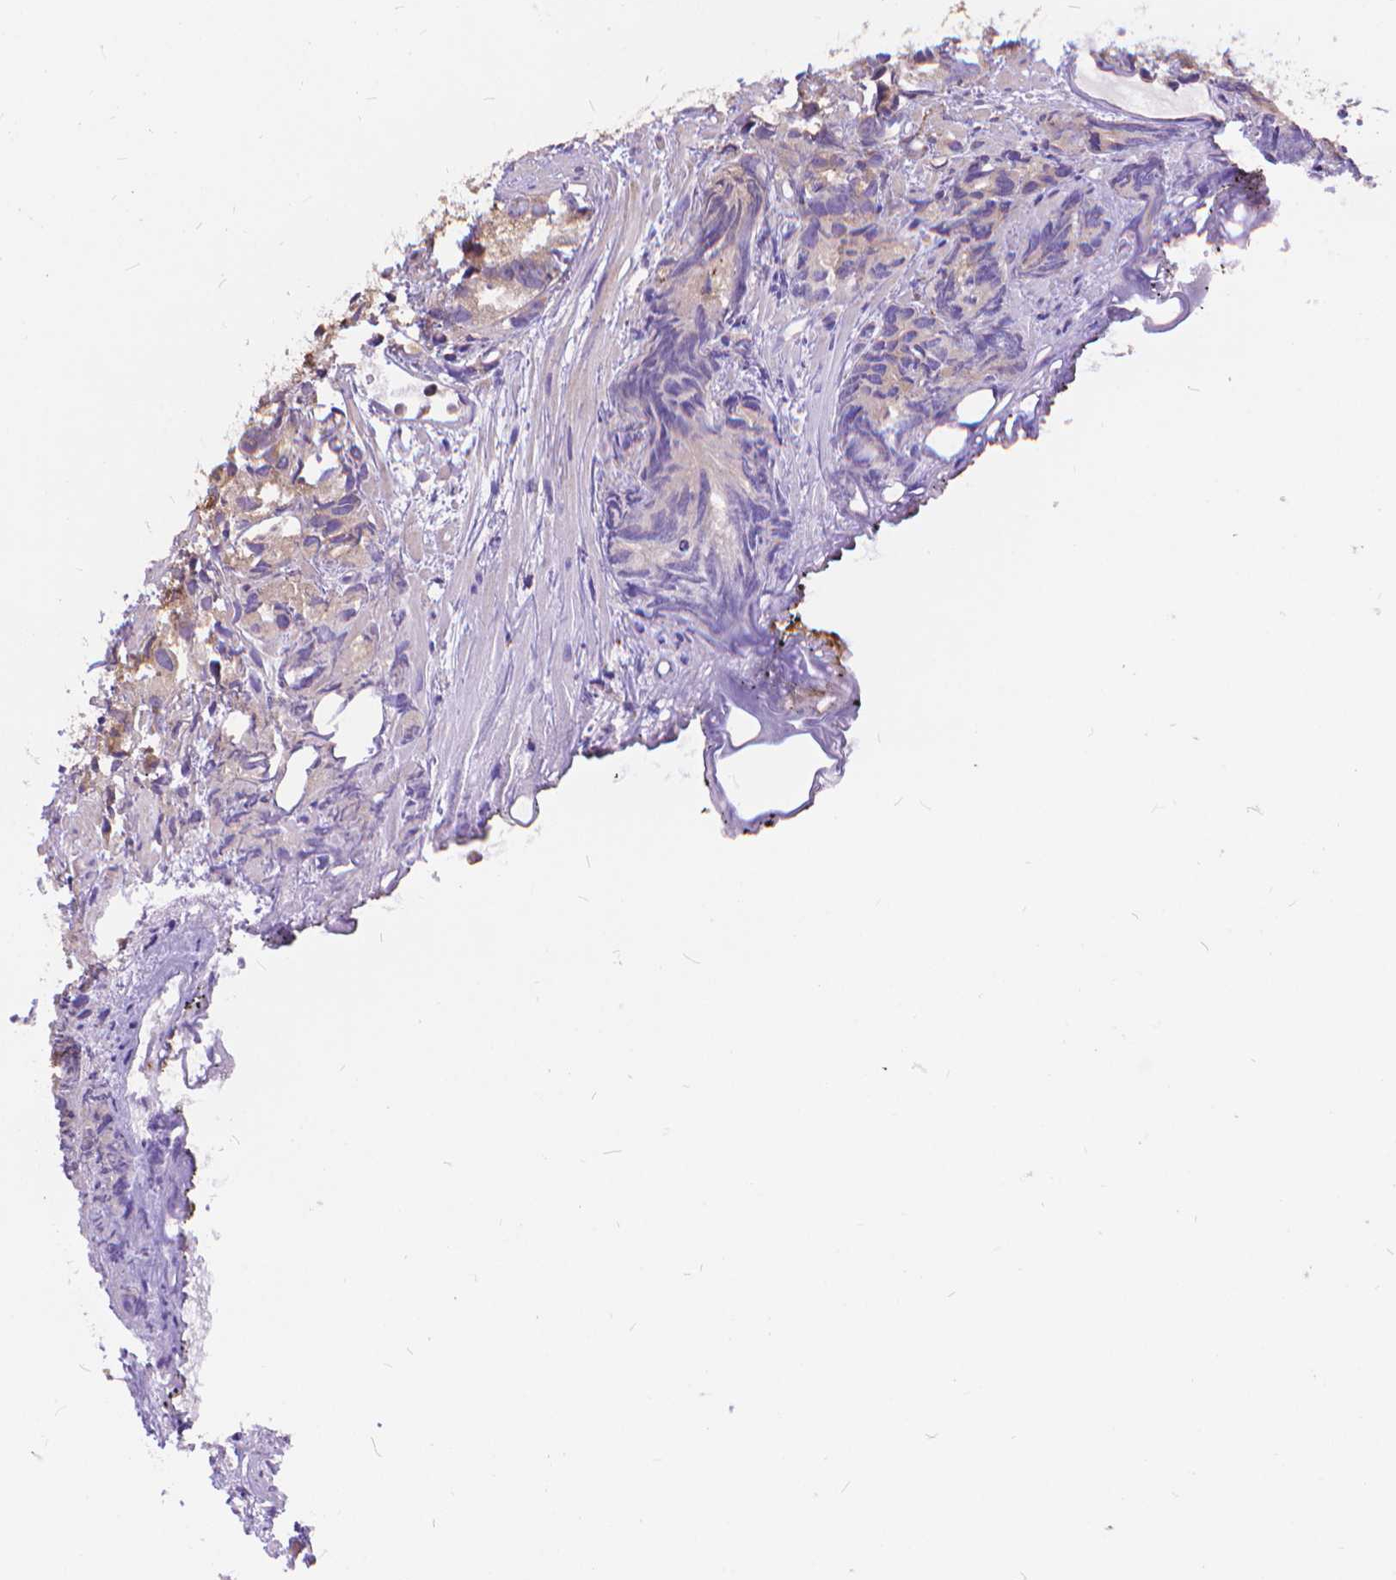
{"staining": {"intensity": "negative", "quantity": "none", "location": "none"}, "tissue": "prostate cancer", "cell_type": "Tumor cells", "image_type": "cancer", "snomed": [{"axis": "morphology", "description": "Adenocarcinoma, High grade"}, {"axis": "topography", "description": "Prostate"}], "caption": "High-grade adenocarcinoma (prostate) stained for a protein using immunohistochemistry (IHC) shows no positivity tumor cells.", "gene": "ARAP1", "patient": {"sex": "male", "age": 79}}